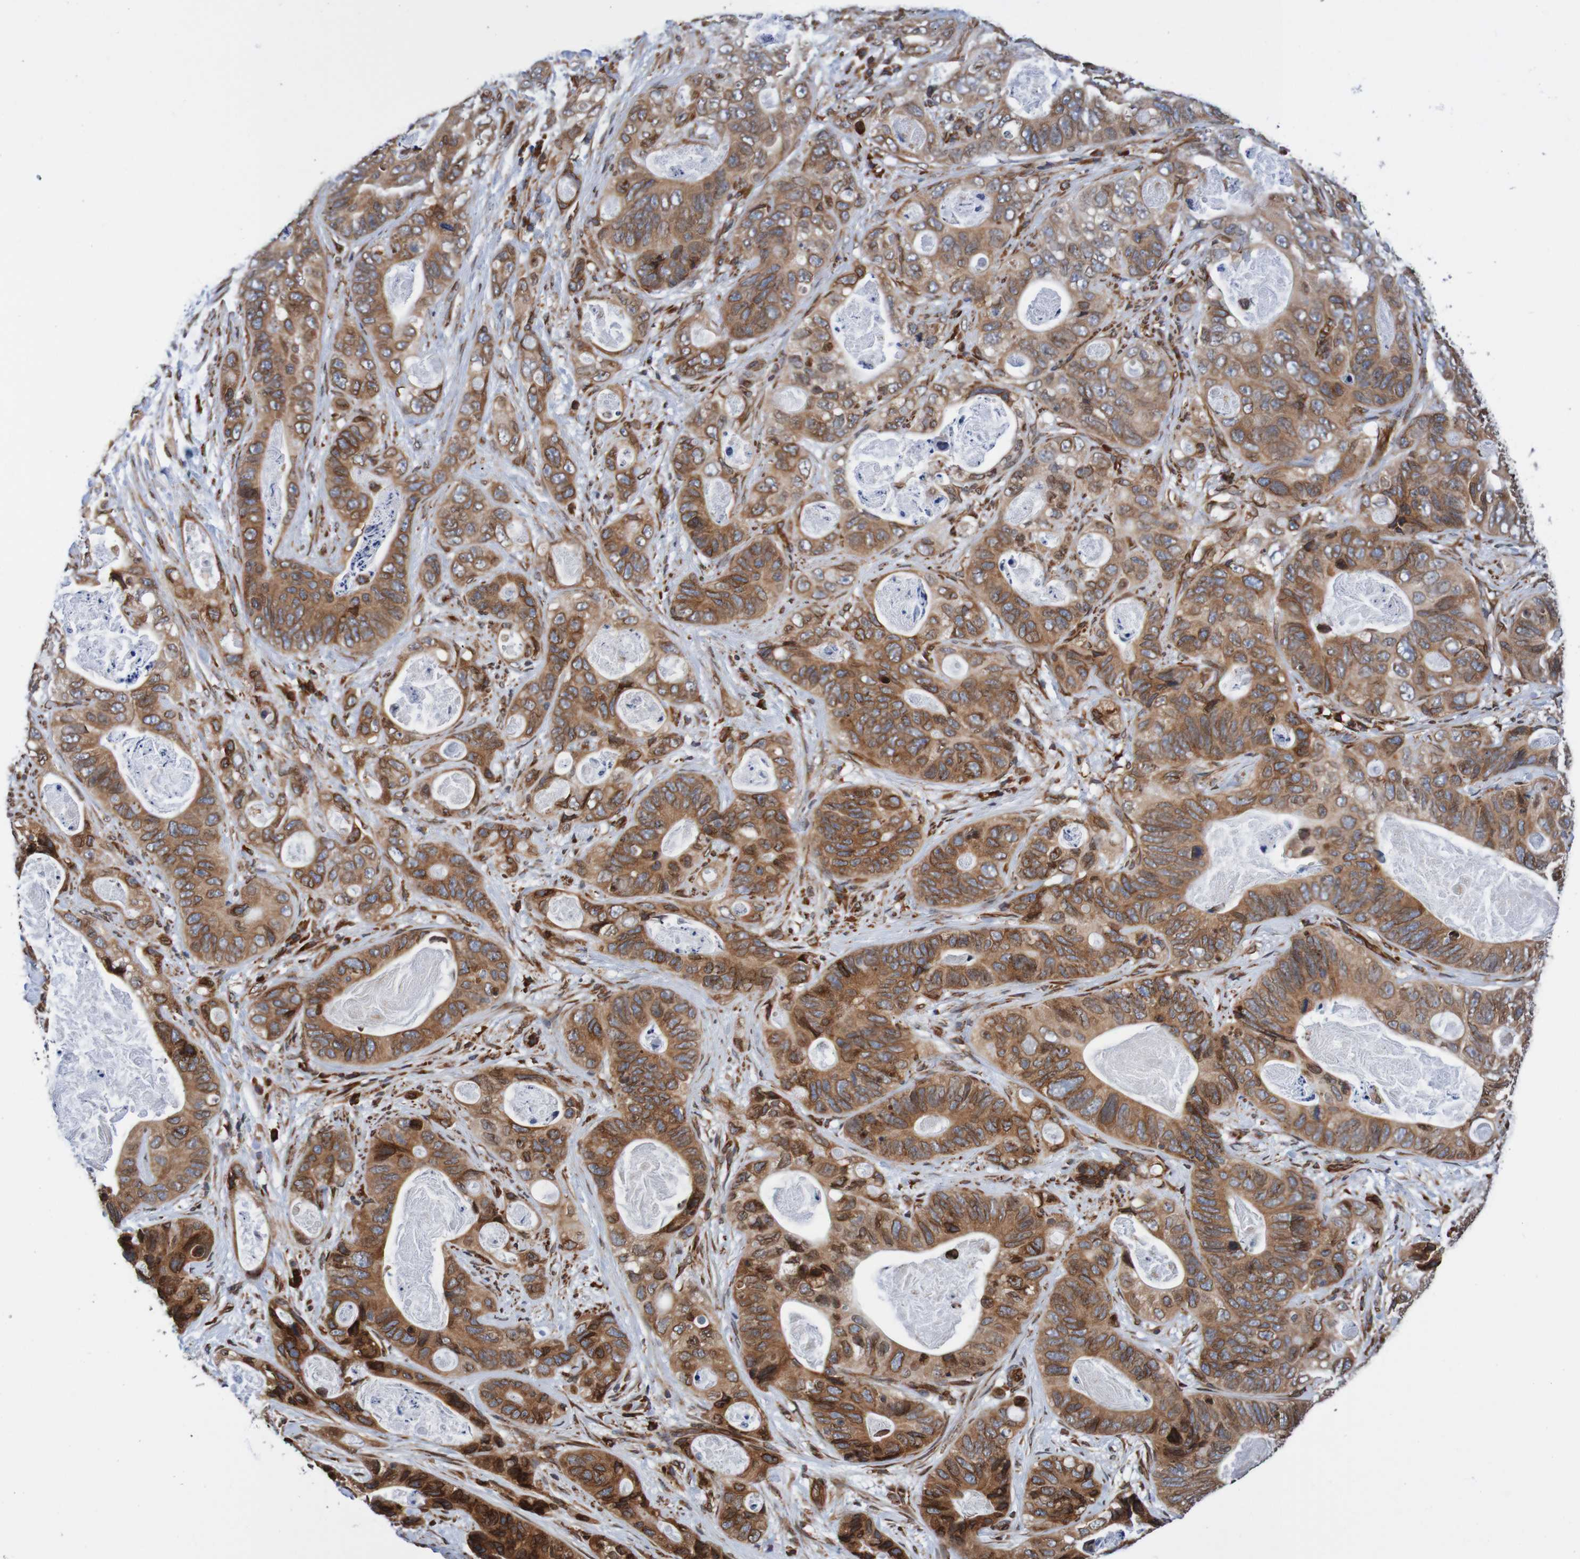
{"staining": {"intensity": "strong", "quantity": ">75%", "location": "cytoplasmic/membranous,nuclear"}, "tissue": "stomach cancer", "cell_type": "Tumor cells", "image_type": "cancer", "snomed": [{"axis": "morphology", "description": "Adenocarcinoma, NOS"}, {"axis": "topography", "description": "Stomach"}], "caption": "The image displays immunohistochemical staining of adenocarcinoma (stomach). There is strong cytoplasmic/membranous and nuclear positivity is identified in approximately >75% of tumor cells. The staining was performed using DAB to visualize the protein expression in brown, while the nuclei were stained in blue with hematoxylin (Magnification: 20x).", "gene": "TMEM109", "patient": {"sex": "female", "age": 89}}